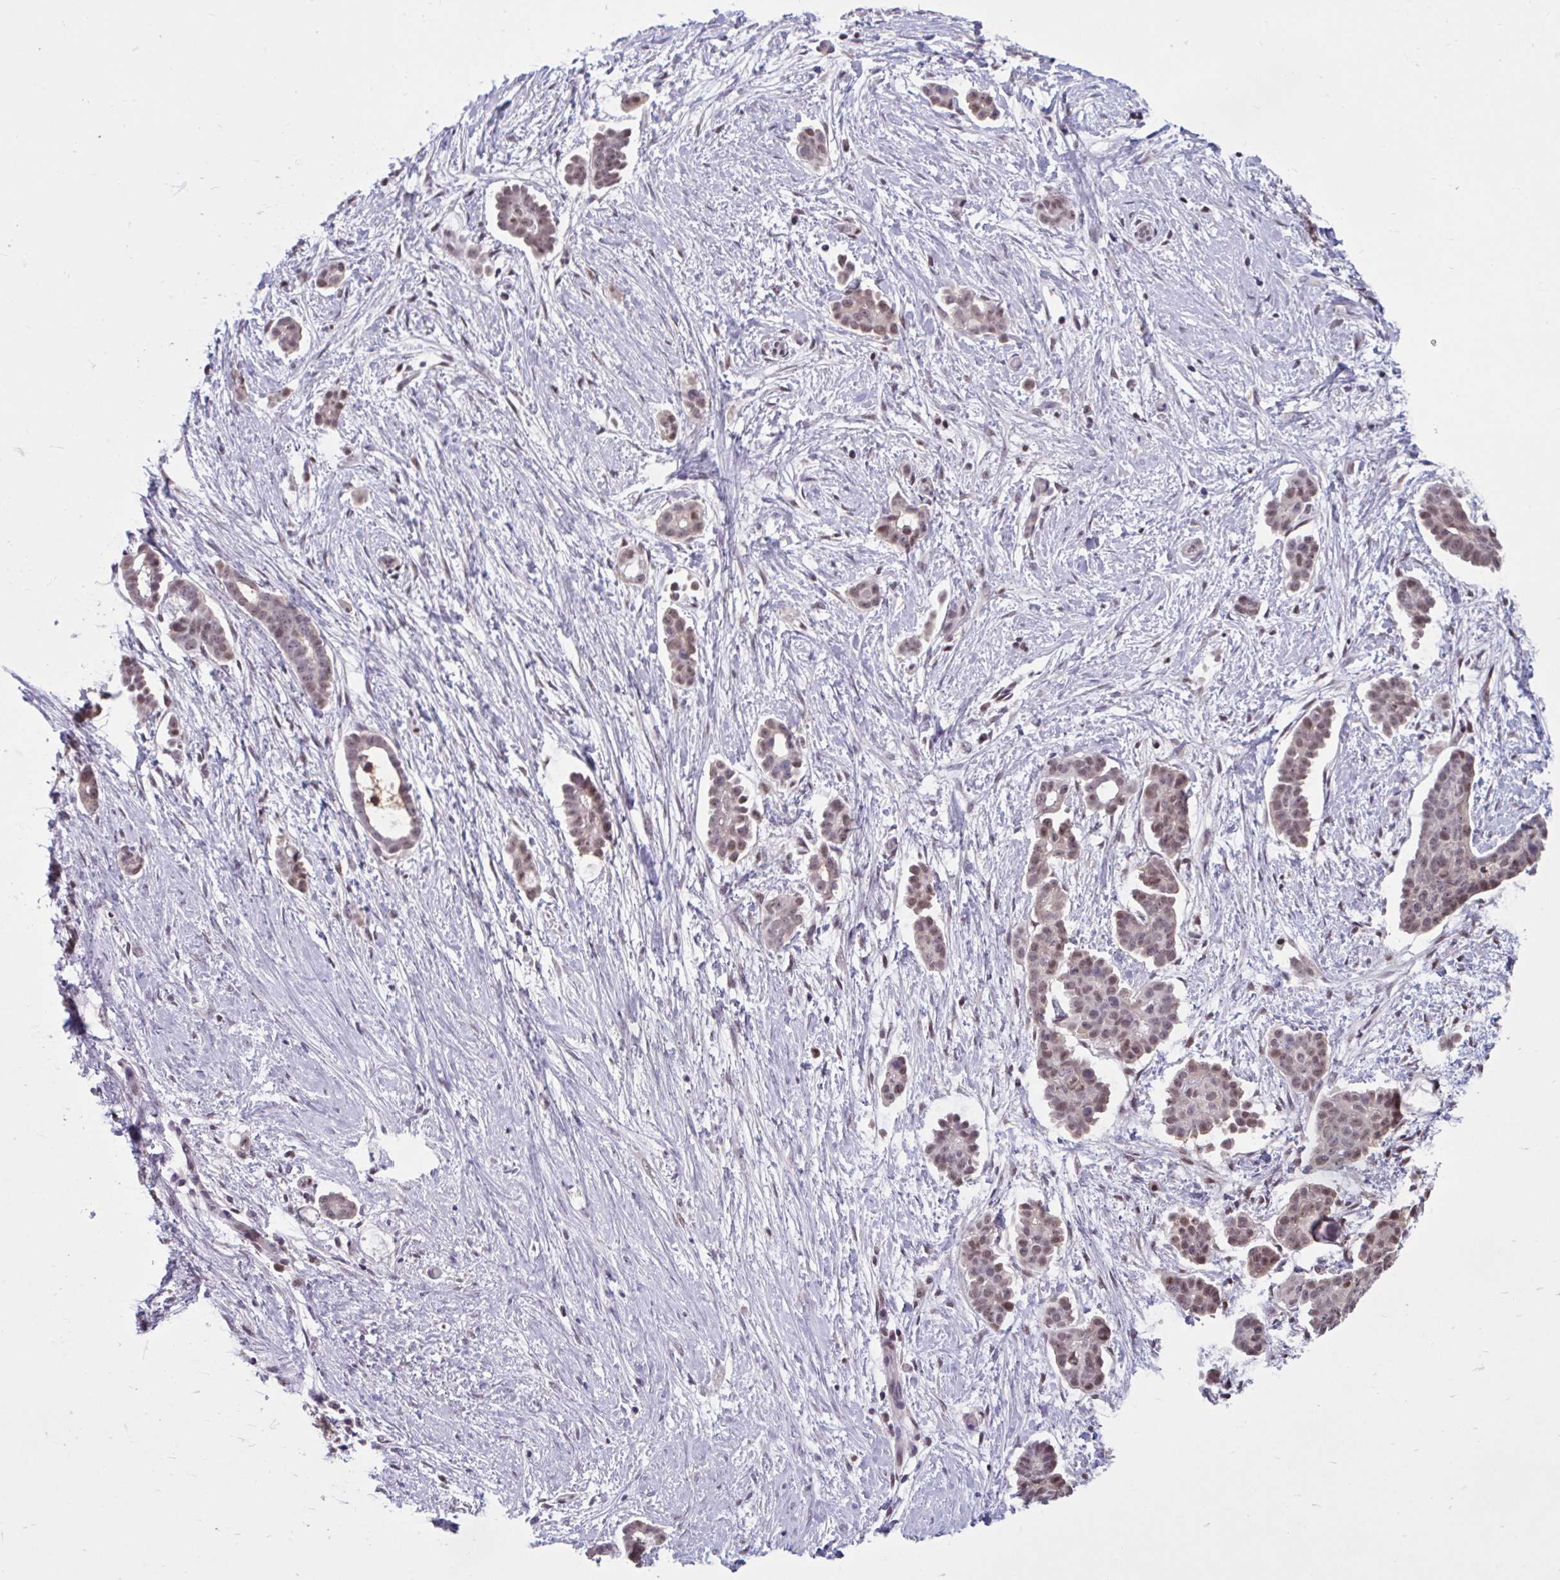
{"staining": {"intensity": "moderate", "quantity": ">75%", "location": "nuclear"}, "tissue": "ovarian cancer", "cell_type": "Tumor cells", "image_type": "cancer", "snomed": [{"axis": "morphology", "description": "Cystadenocarcinoma, serous, NOS"}, {"axis": "topography", "description": "Ovary"}], "caption": "Moderate nuclear protein positivity is appreciated in about >75% of tumor cells in ovarian cancer (serous cystadenocarcinoma). Immunohistochemistry (ihc) stains the protein of interest in brown and the nuclei are stained blue.", "gene": "RBL1", "patient": {"sex": "female", "age": 50}}